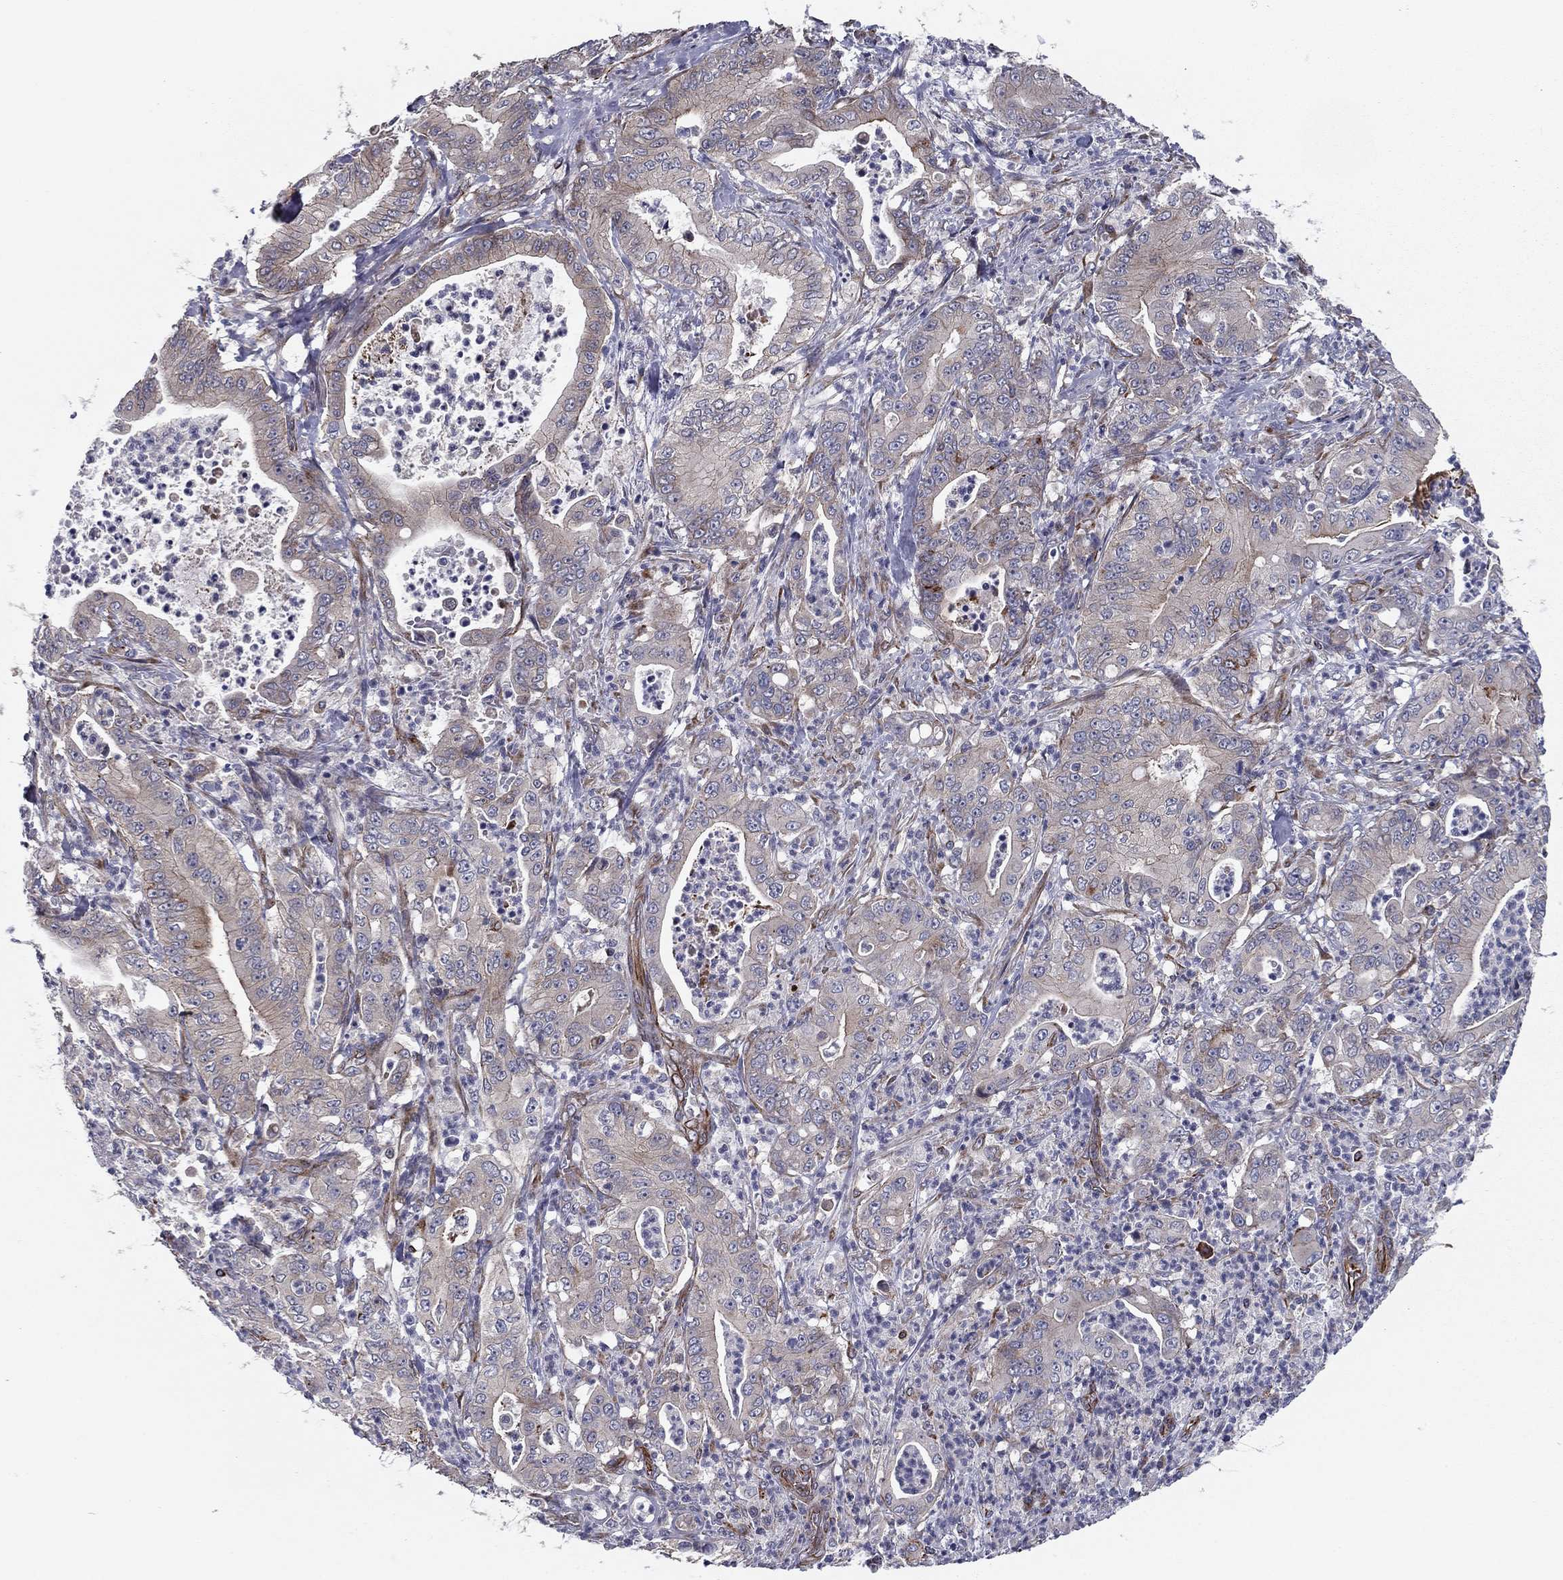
{"staining": {"intensity": "negative", "quantity": "none", "location": "none"}, "tissue": "pancreatic cancer", "cell_type": "Tumor cells", "image_type": "cancer", "snomed": [{"axis": "morphology", "description": "Adenocarcinoma, NOS"}, {"axis": "topography", "description": "Pancreas"}], "caption": "The immunohistochemistry (IHC) photomicrograph has no significant expression in tumor cells of adenocarcinoma (pancreatic) tissue. (Stains: DAB IHC with hematoxylin counter stain, Microscopy: brightfield microscopy at high magnification).", "gene": "CLSTN1", "patient": {"sex": "male", "age": 71}}